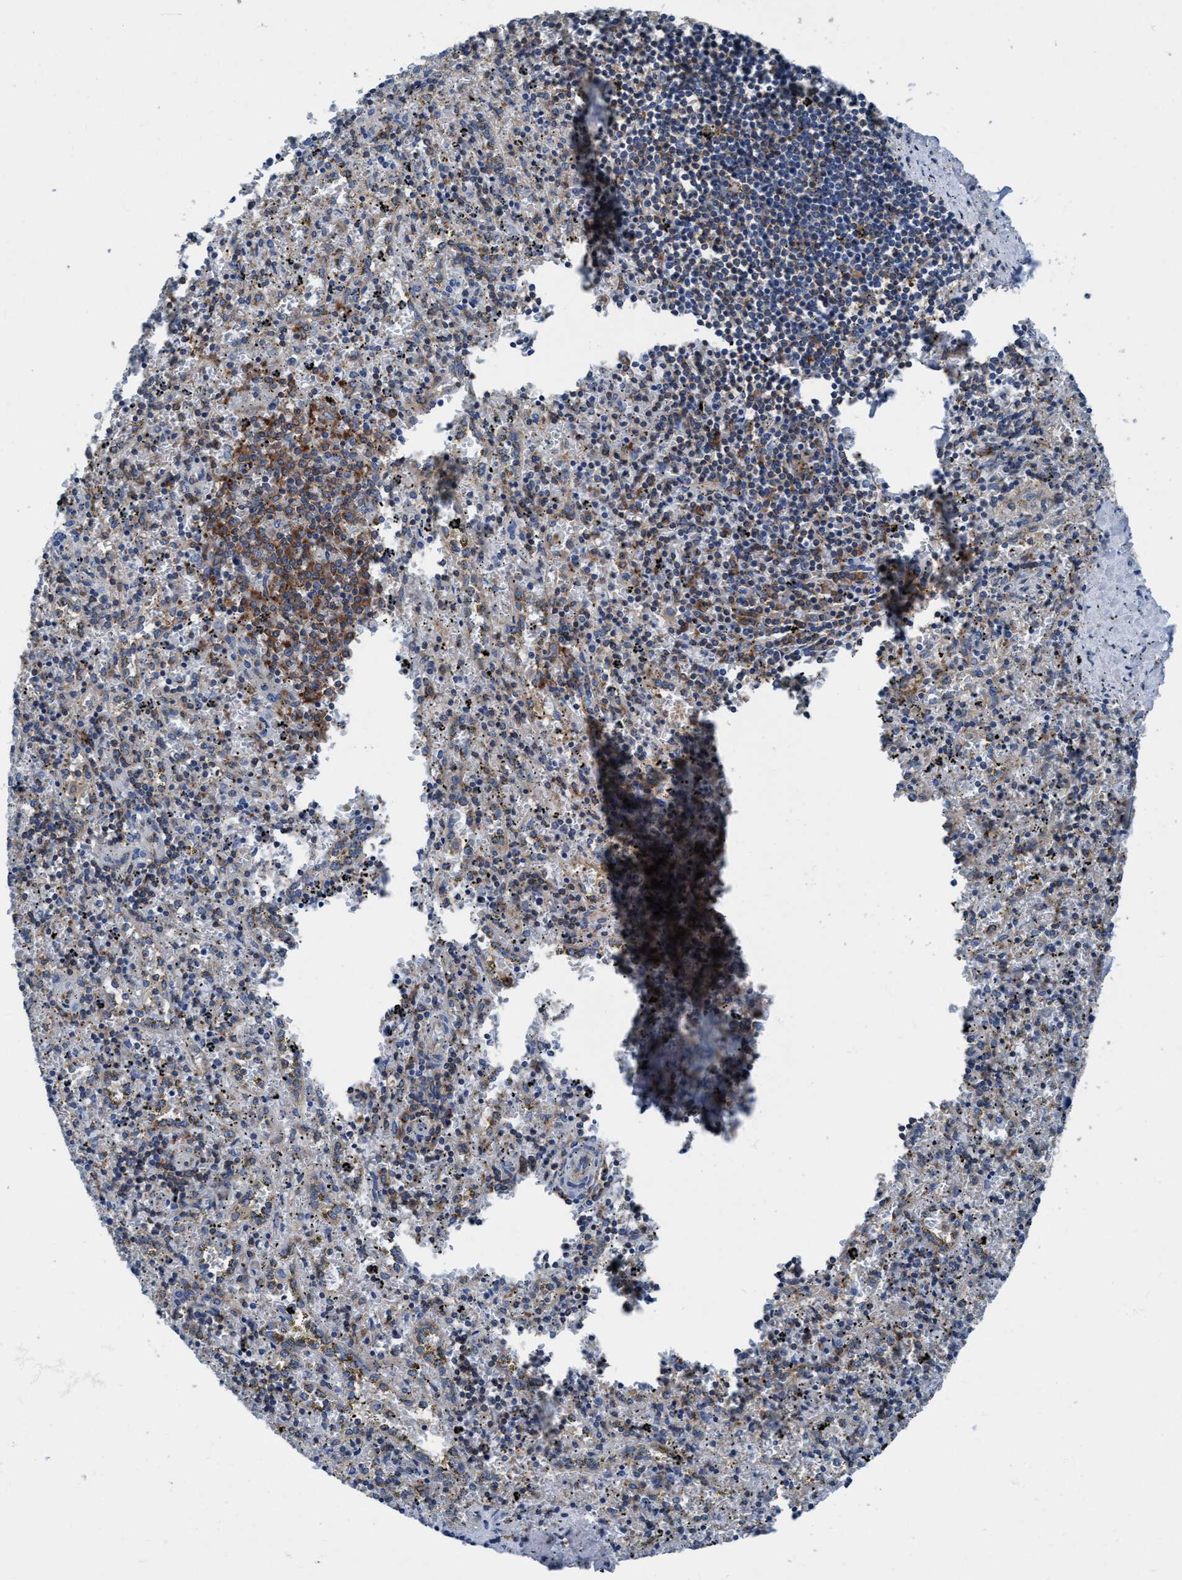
{"staining": {"intensity": "moderate", "quantity": "<25%", "location": "cytoplasmic/membranous"}, "tissue": "spleen", "cell_type": "Cells in red pulp", "image_type": "normal", "snomed": [{"axis": "morphology", "description": "Normal tissue, NOS"}, {"axis": "topography", "description": "Spleen"}], "caption": "Immunohistochemical staining of unremarkable spleen displays low levels of moderate cytoplasmic/membranous staining in approximately <25% of cells in red pulp.", "gene": "NMT1", "patient": {"sex": "male", "age": 11}}